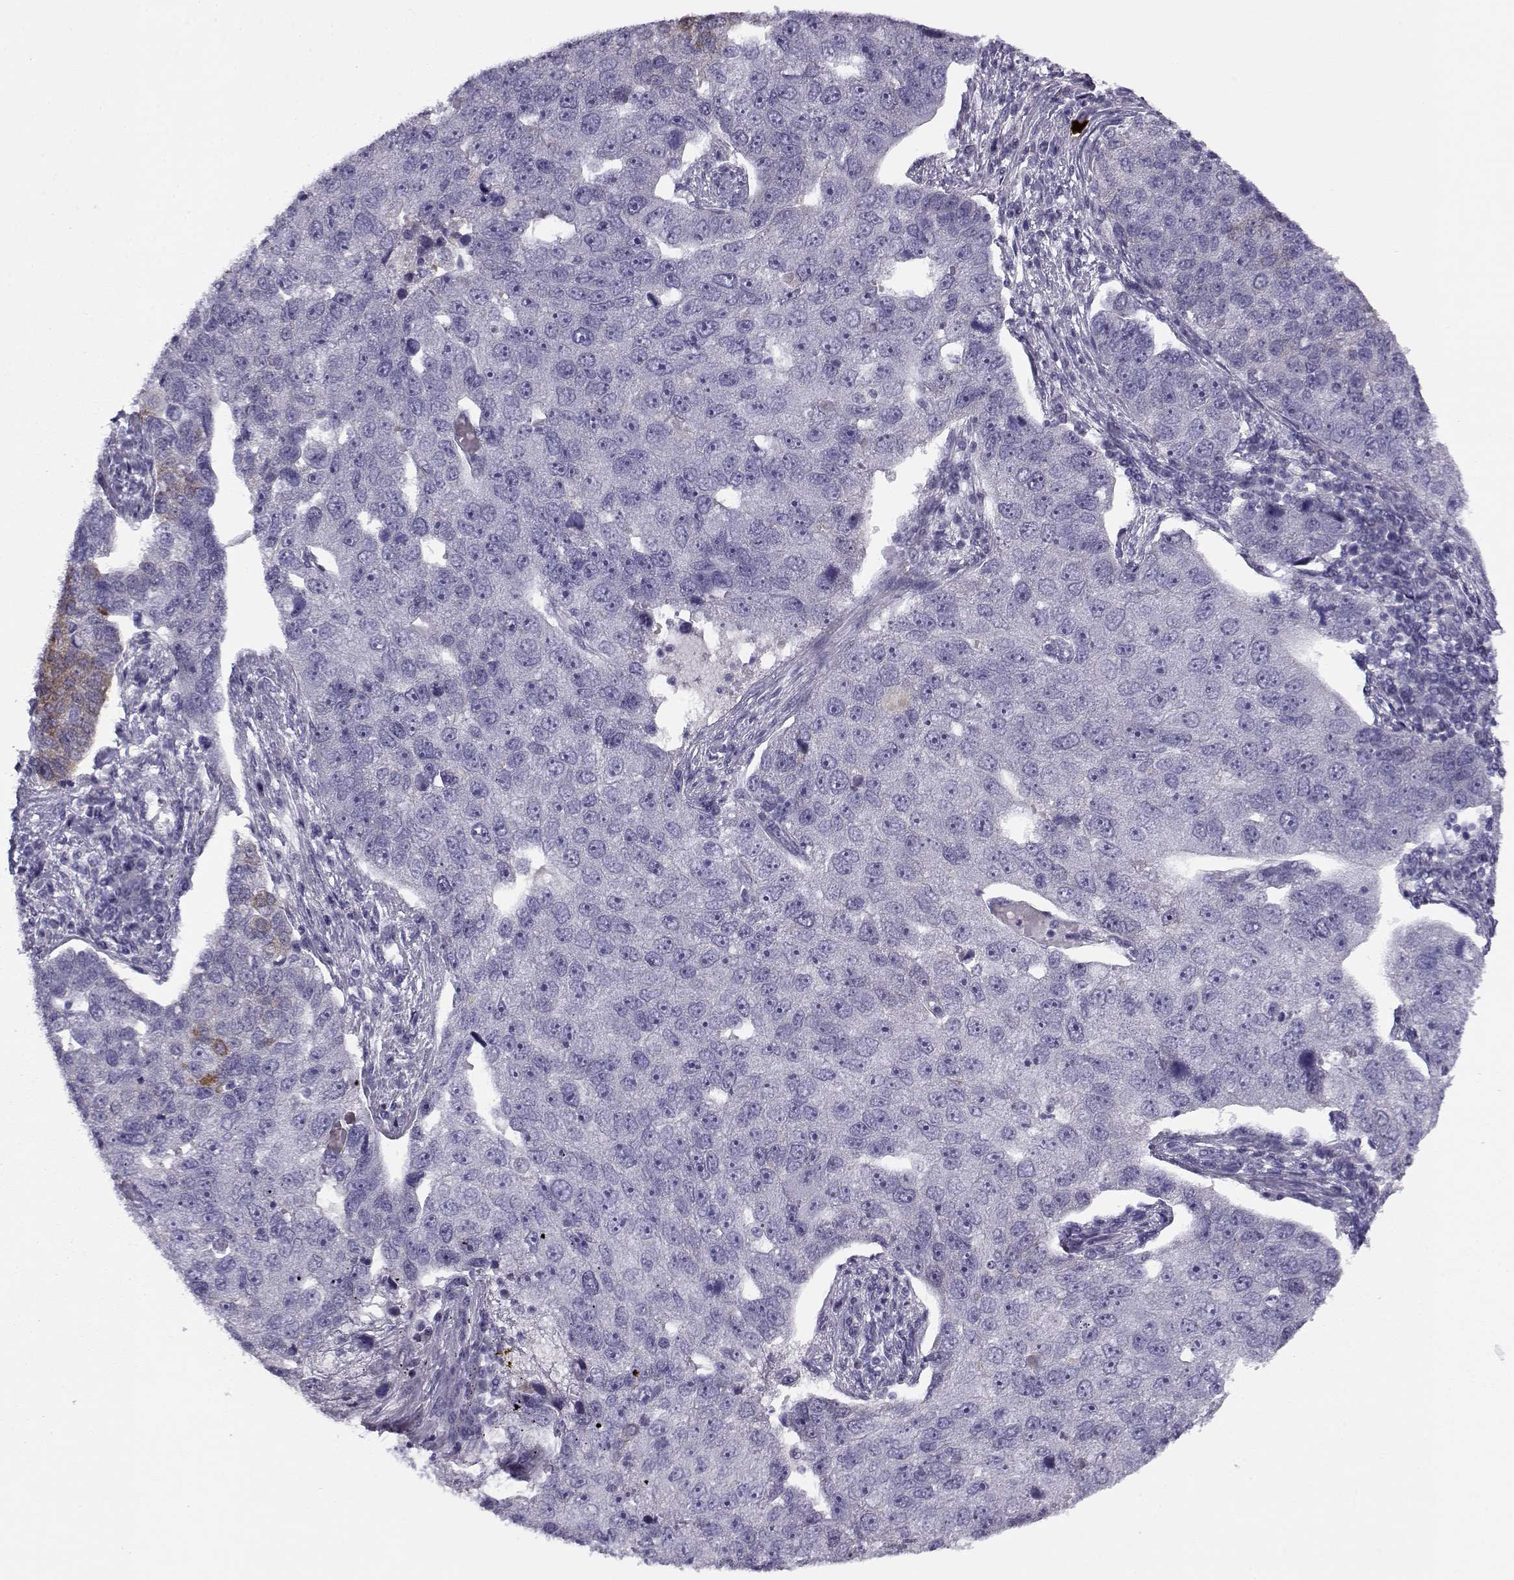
{"staining": {"intensity": "negative", "quantity": "none", "location": "none"}, "tissue": "pancreatic cancer", "cell_type": "Tumor cells", "image_type": "cancer", "snomed": [{"axis": "morphology", "description": "Adenocarcinoma, NOS"}, {"axis": "topography", "description": "Pancreas"}], "caption": "Tumor cells are negative for brown protein staining in pancreatic adenocarcinoma.", "gene": "CFAP77", "patient": {"sex": "female", "age": 61}}